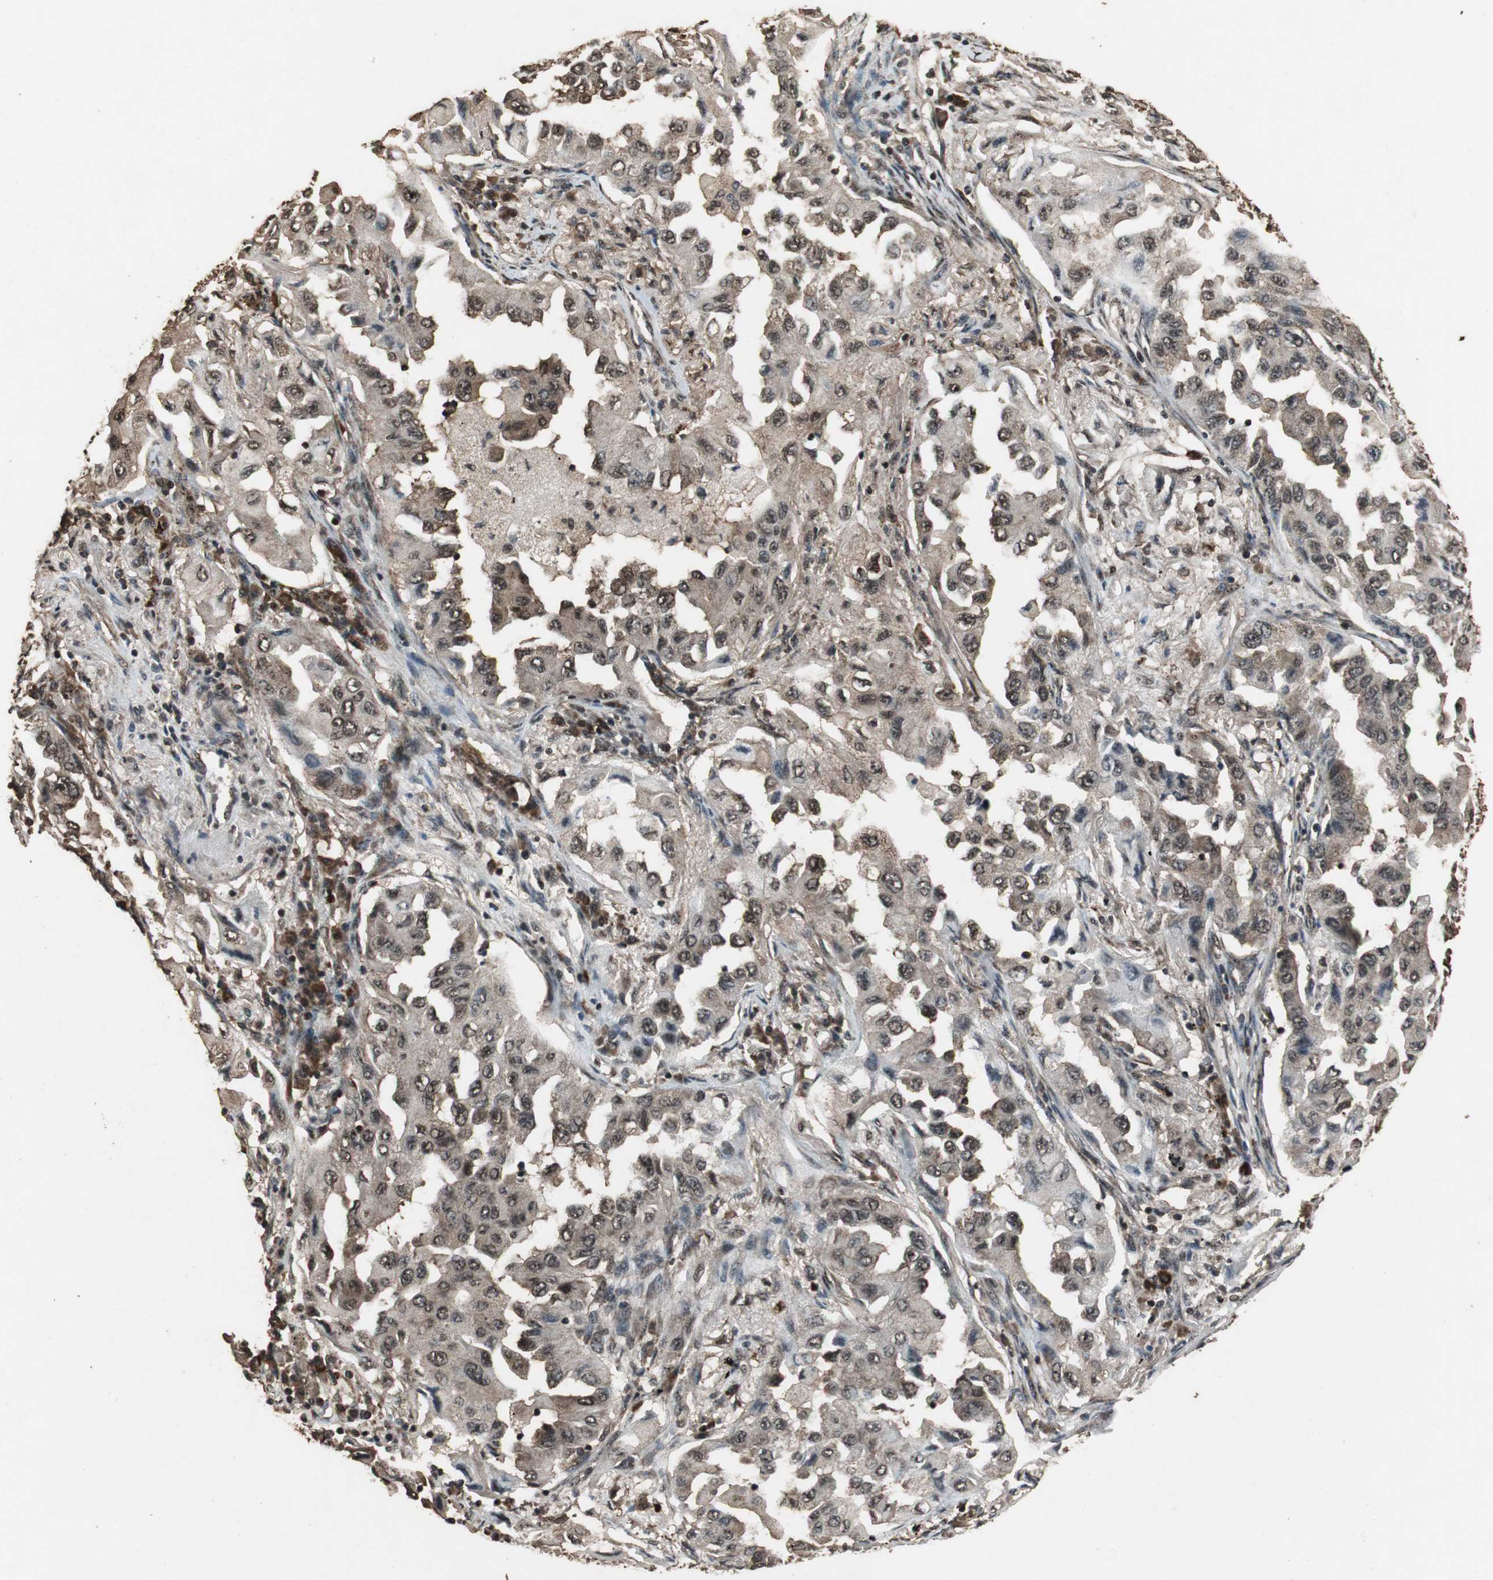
{"staining": {"intensity": "strong", "quantity": ">75%", "location": "cytoplasmic/membranous,nuclear"}, "tissue": "lung cancer", "cell_type": "Tumor cells", "image_type": "cancer", "snomed": [{"axis": "morphology", "description": "Adenocarcinoma, NOS"}, {"axis": "topography", "description": "Lung"}], "caption": "A high-resolution photomicrograph shows IHC staining of lung cancer, which shows strong cytoplasmic/membranous and nuclear expression in about >75% of tumor cells.", "gene": "ZNF18", "patient": {"sex": "female", "age": 65}}